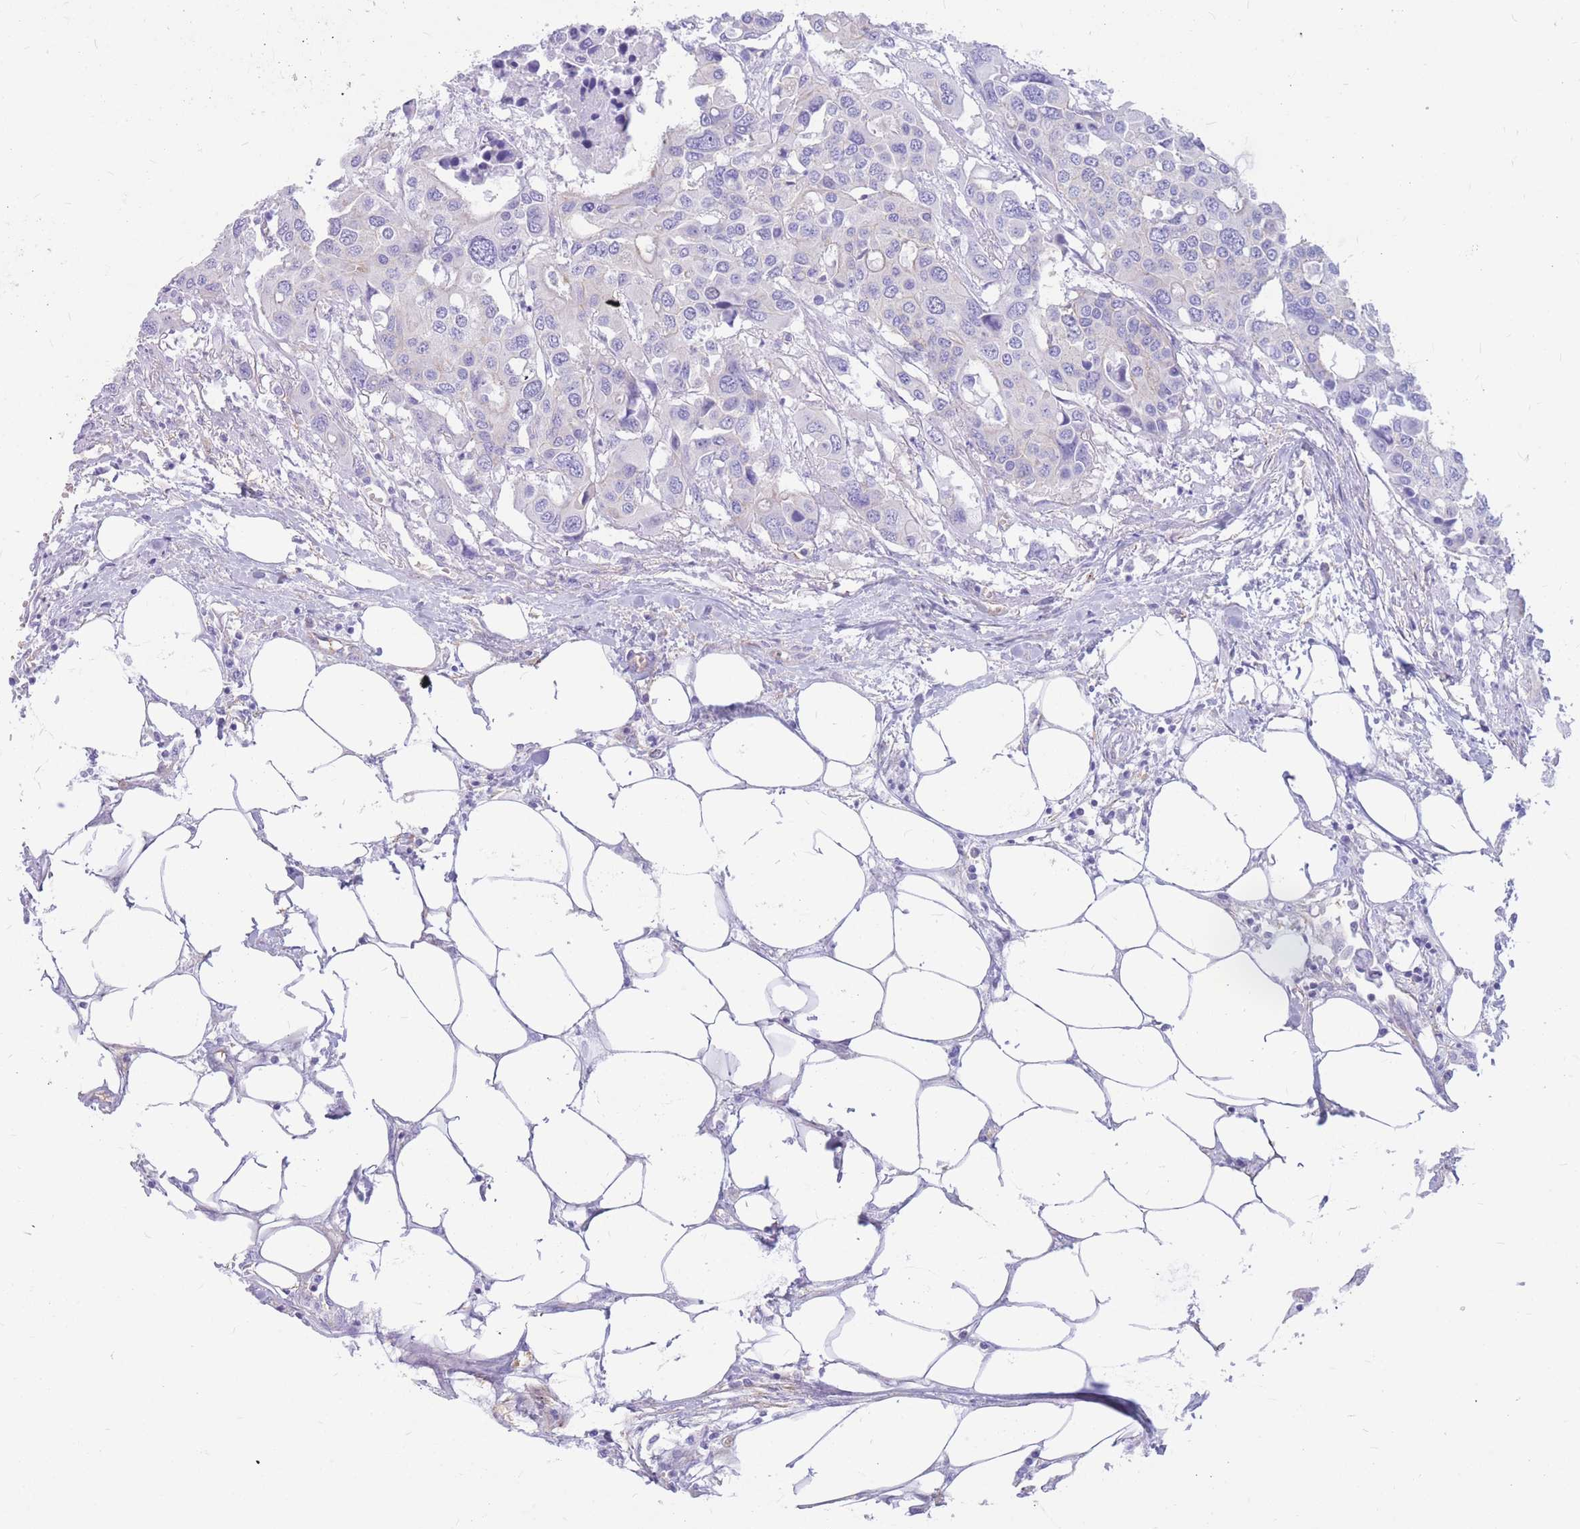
{"staining": {"intensity": "negative", "quantity": "none", "location": "none"}, "tissue": "colorectal cancer", "cell_type": "Tumor cells", "image_type": "cancer", "snomed": [{"axis": "morphology", "description": "Adenocarcinoma, NOS"}, {"axis": "topography", "description": "Colon"}], "caption": "IHC image of neoplastic tissue: human adenocarcinoma (colorectal) stained with DAB (3,3'-diaminobenzidine) displays no significant protein positivity in tumor cells.", "gene": "ADD2", "patient": {"sex": "male", "age": 77}}